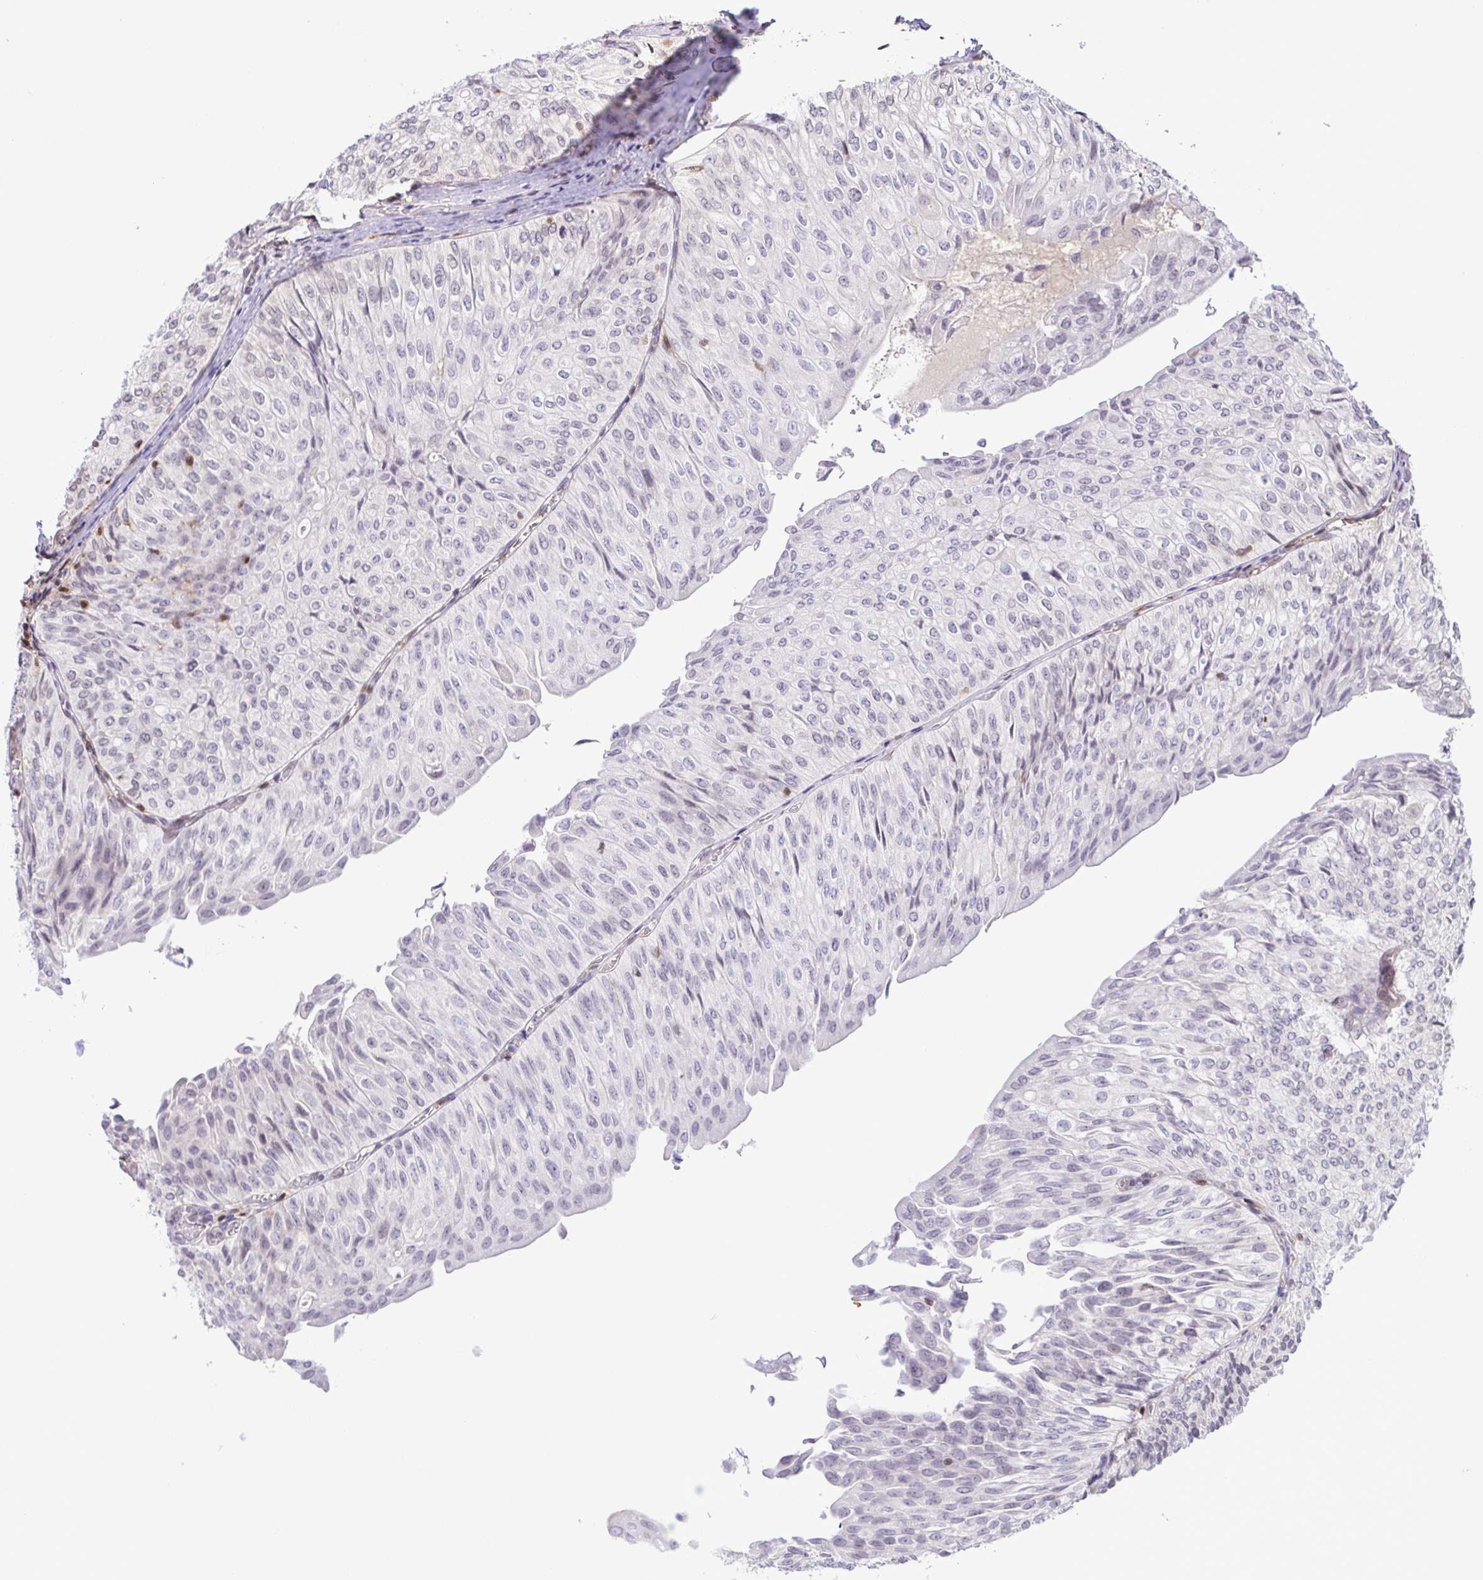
{"staining": {"intensity": "negative", "quantity": "none", "location": "none"}, "tissue": "urothelial cancer", "cell_type": "Tumor cells", "image_type": "cancer", "snomed": [{"axis": "morphology", "description": "Urothelial carcinoma, NOS"}, {"axis": "topography", "description": "Urinary bladder"}], "caption": "High power microscopy micrograph of an immunohistochemistry (IHC) photomicrograph of urothelial cancer, revealing no significant expression in tumor cells. The staining was performed using DAB (3,3'-diaminobenzidine) to visualize the protein expression in brown, while the nuclei were stained in blue with hematoxylin (Magnification: 20x).", "gene": "PSMB9", "patient": {"sex": "male", "age": 62}}